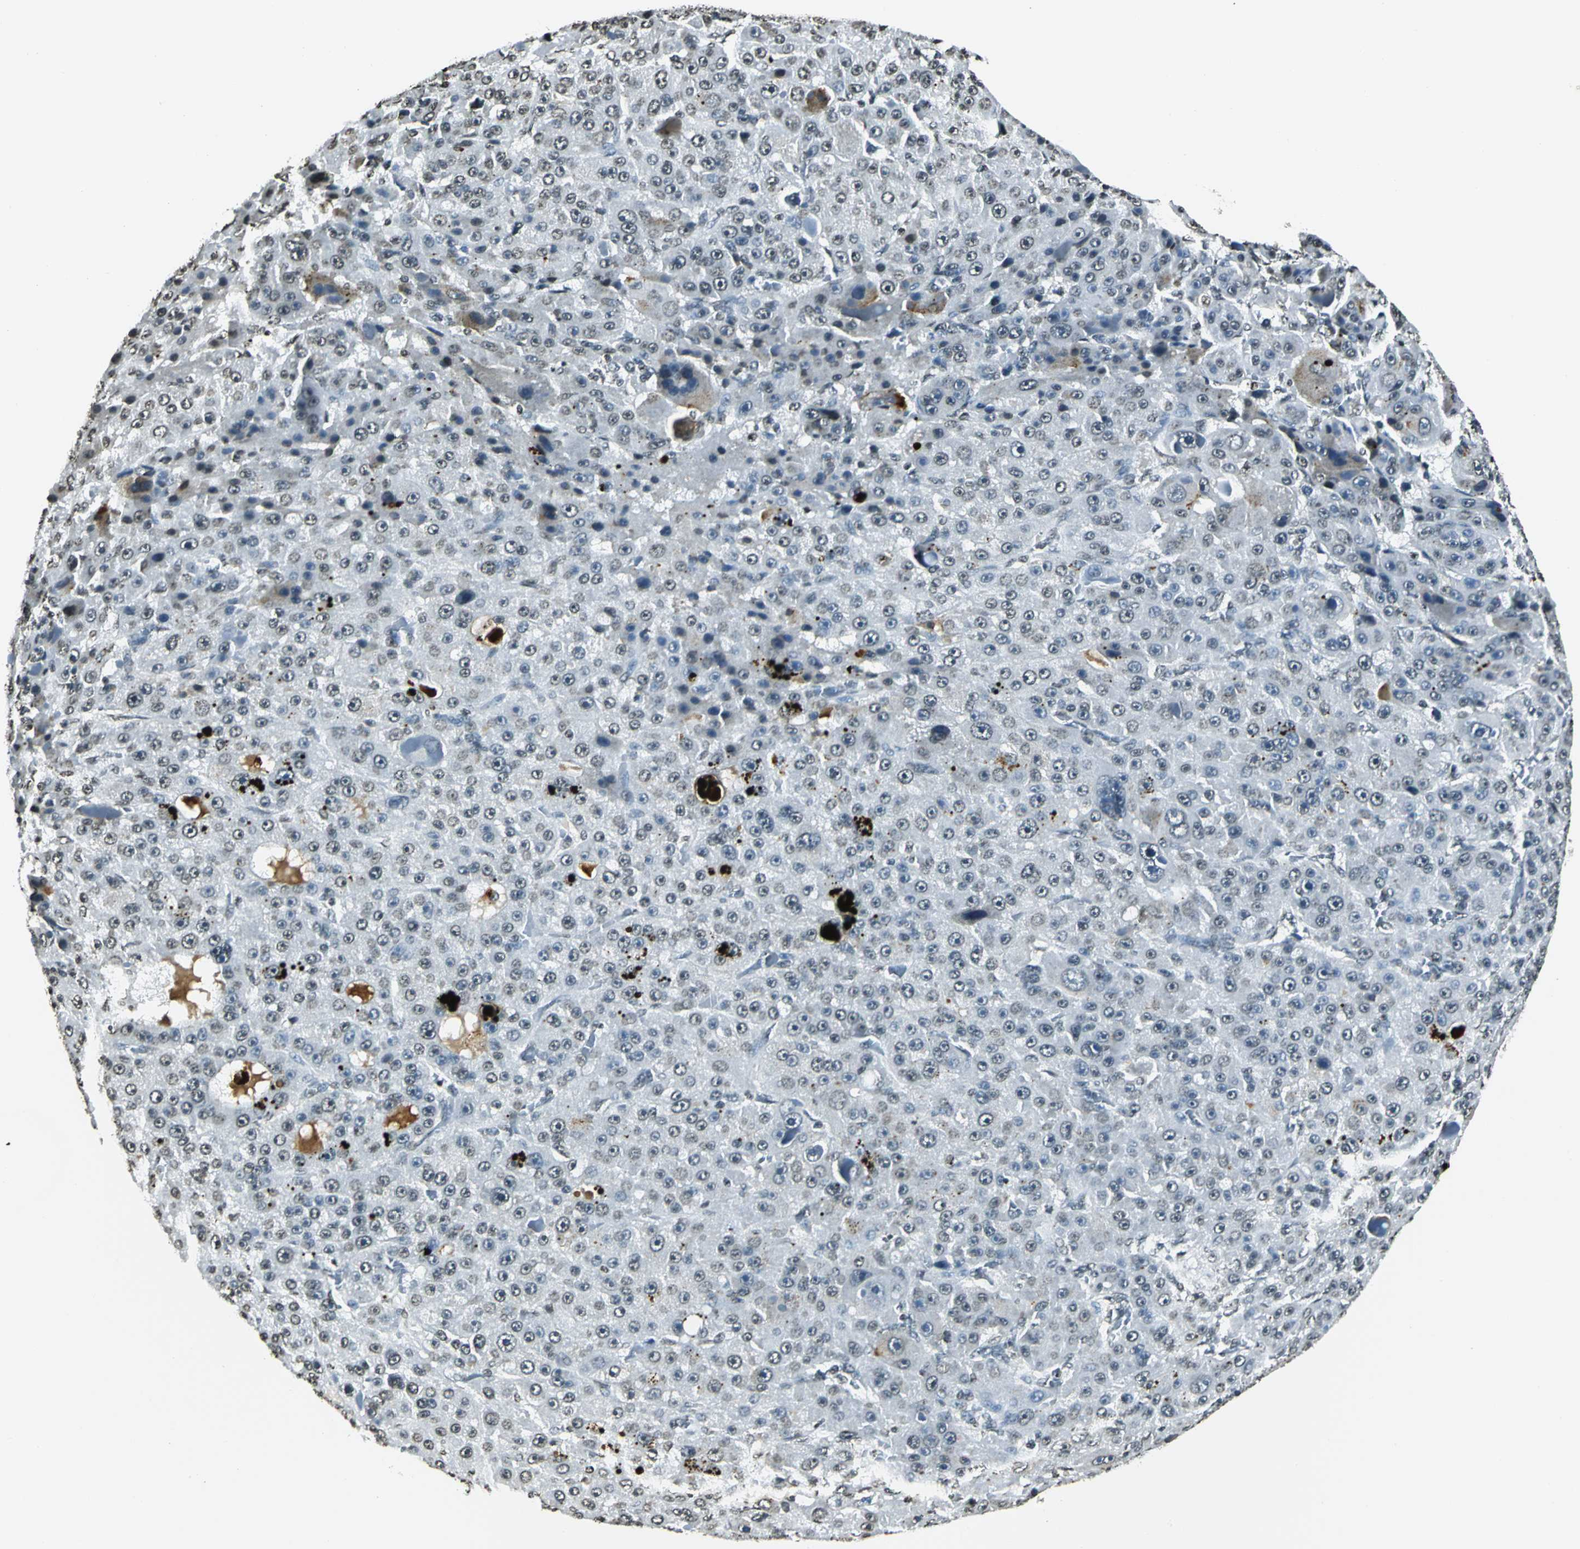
{"staining": {"intensity": "weak", "quantity": "25%-75%", "location": "nuclear"}, "tissue": "liver cancer", "cell_type": "Tumor cells", "image_type": "cancer", "snomed": [{"axis": "morphology", "description": "Carcinoma, Hepatocellular, NOS"}, {"axis": "topography", "description": "Liver"}], "caption": "Immunohistochemical staining of human liver cancer (hepatocellular carcinoma) shows low levels of weak nuclear protein staining in about 25%-75% of tumor cells.", "gene": "MCM4", "patient": {"sex": "male", "age": 76}}